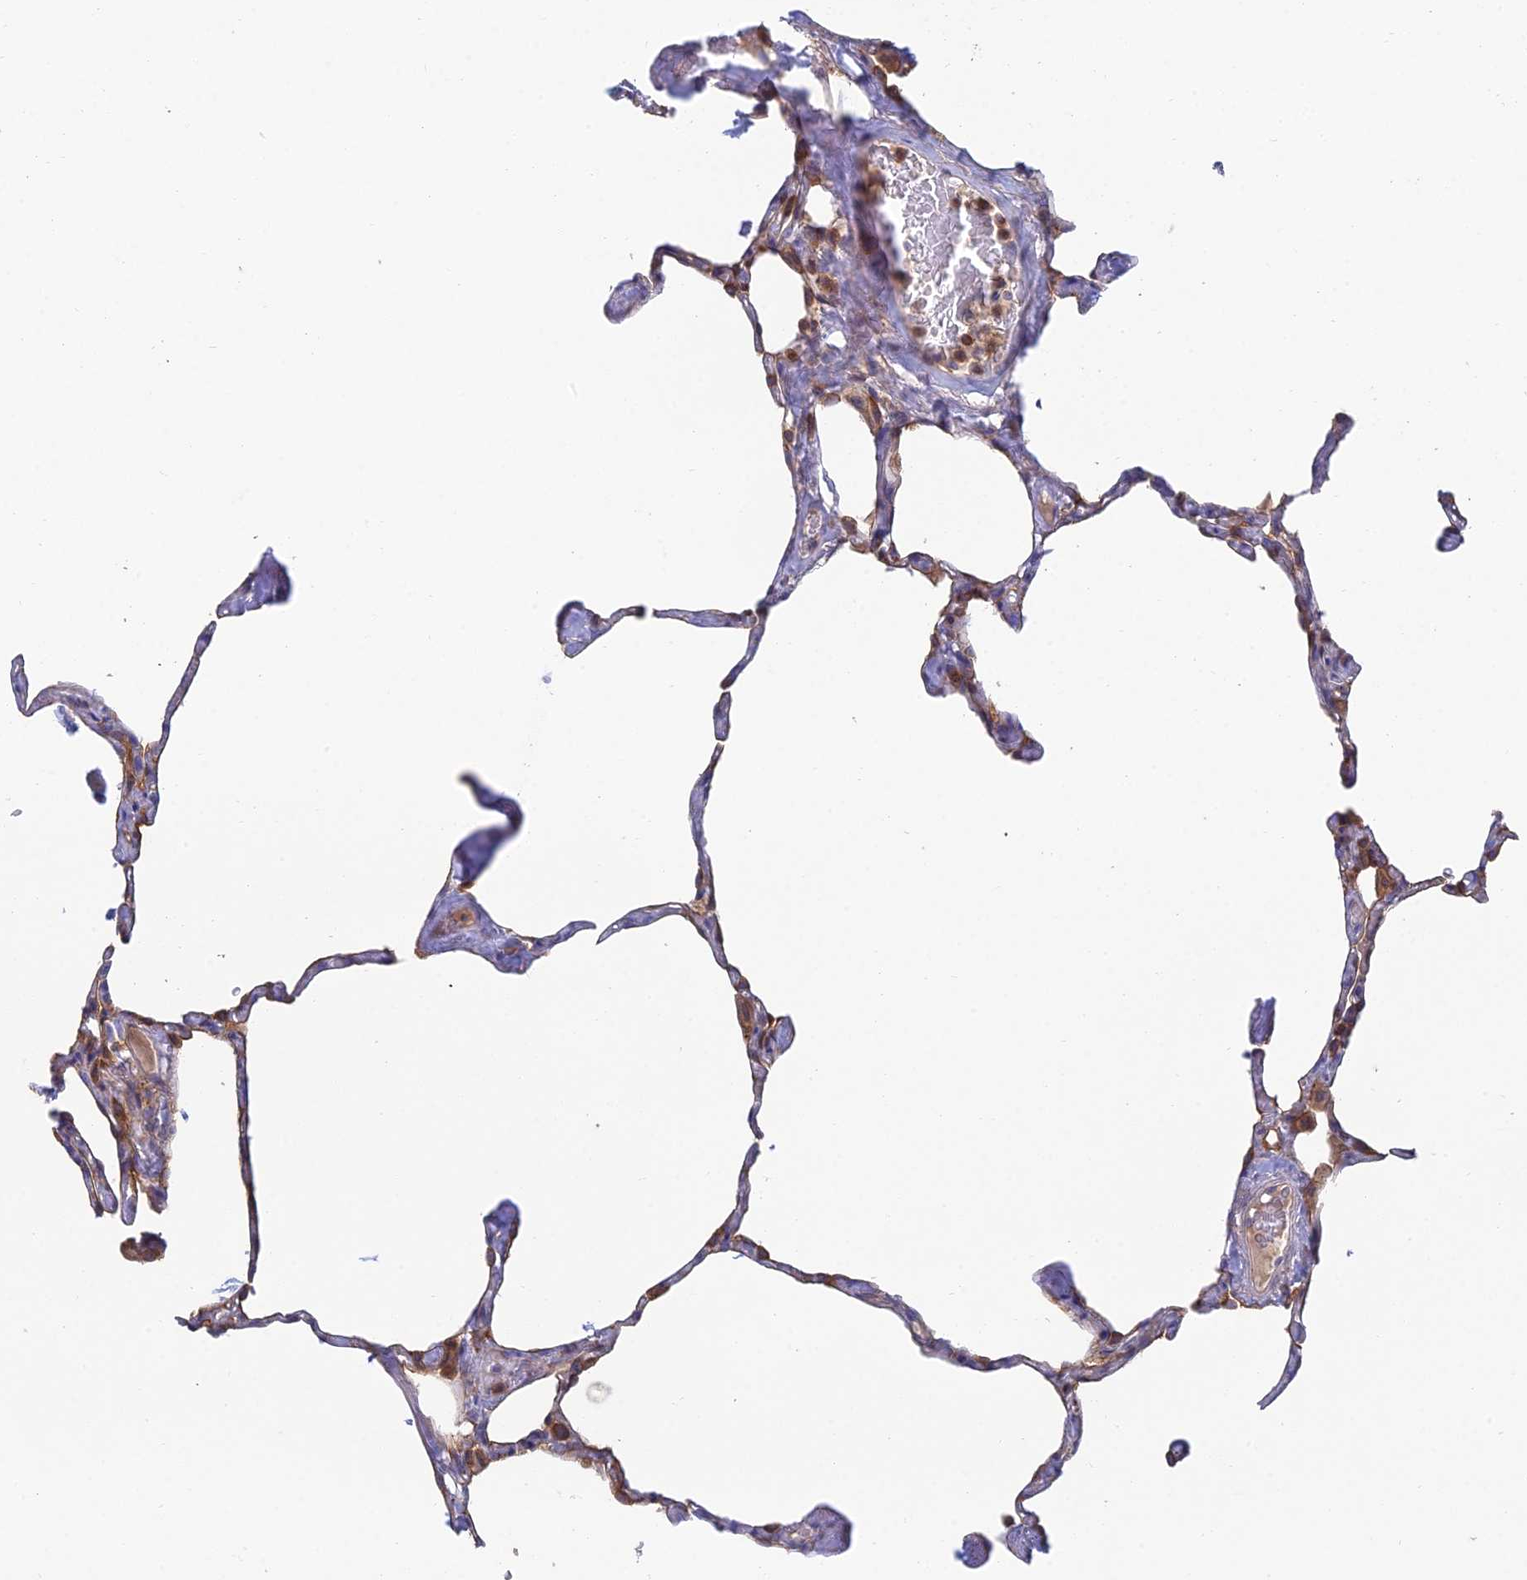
{"staining": {"intensity": "weak", "quantity": ">75%", "location": "cytoplasmic/membranous"}, "tissue": "lung", "cell_type": "Alveolar cells", "image_type": "normal", "snomed": [{"axis": "morphology", "description": "Normal tissue, NOS"}, {"axis": "topography", "description": "Lung"}], "caption": "A high-resolution photomicrograph shows immunohistochemistry (IHC) staining of normal lung, which demonstrates weak cytoplasmic/membranous expression in about >75% of alveolar cells.", "gene": "IFTAP", "patient": {"sex": "male", "age": 65}}